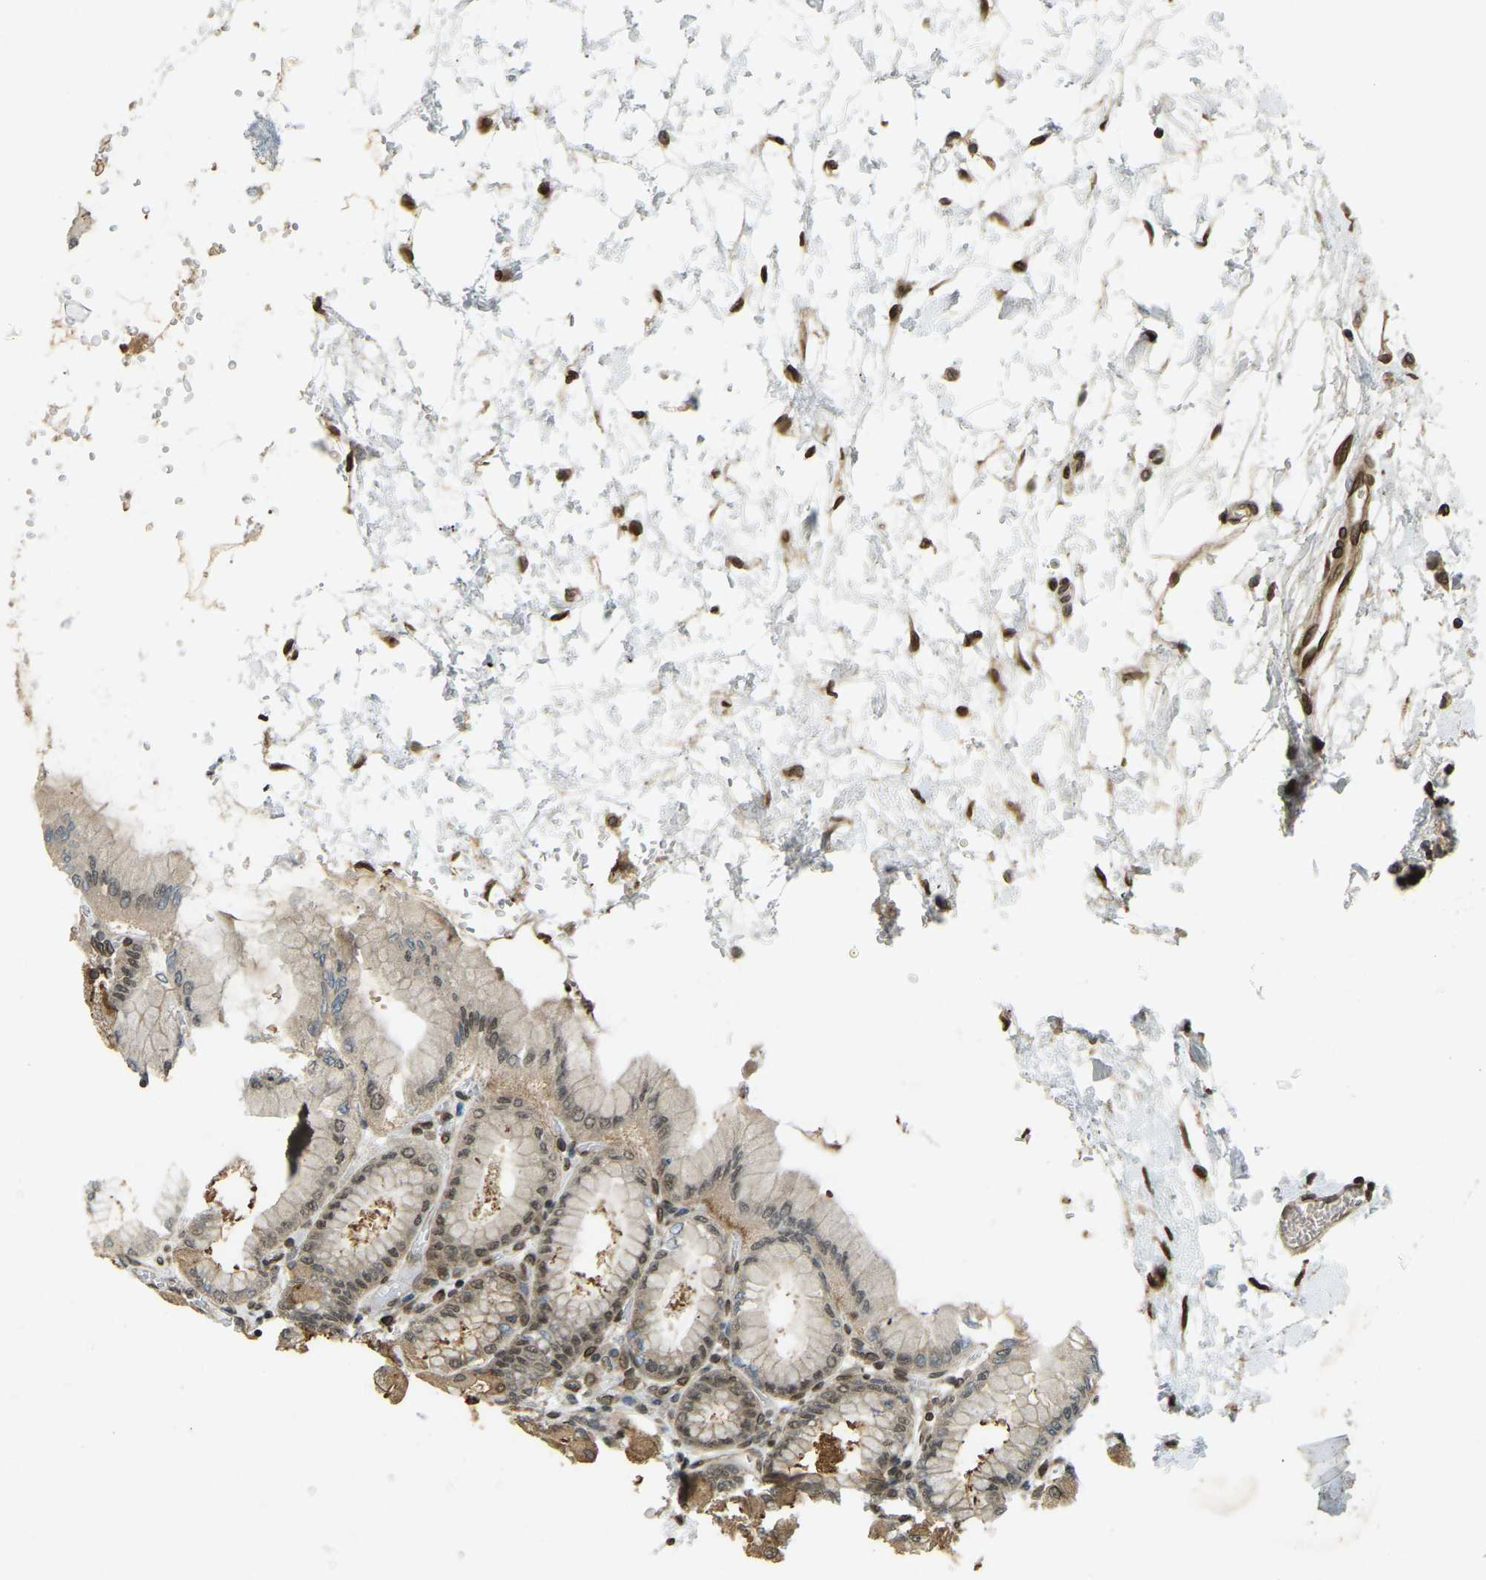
{"staining": {"intensity": "weak", "quantity": "25%-75%", "location": "cytoplasmic/membranous,nuclear"}, "tissue": "stomach", "cell_type": "Glandular cells", "image_type": "normal", "snomed": [{"axis": "morphology", "description": "Normal tissue, NOS"}, {"axis": "topography", "description": "Stomach, upper"}], "caption": "Unremarkable stomach displays weak cytoplasmic/membranous,nuclear expression in approximately 25%-75% of glandular cells The staining was performed using DAB to visualize the protein expression in brown, while the nuclei were stained in blue with hematoxylin (Magnification: 20x)..", "gene": "SYNE1", "patient": {"sex": "female", "age": 56}}